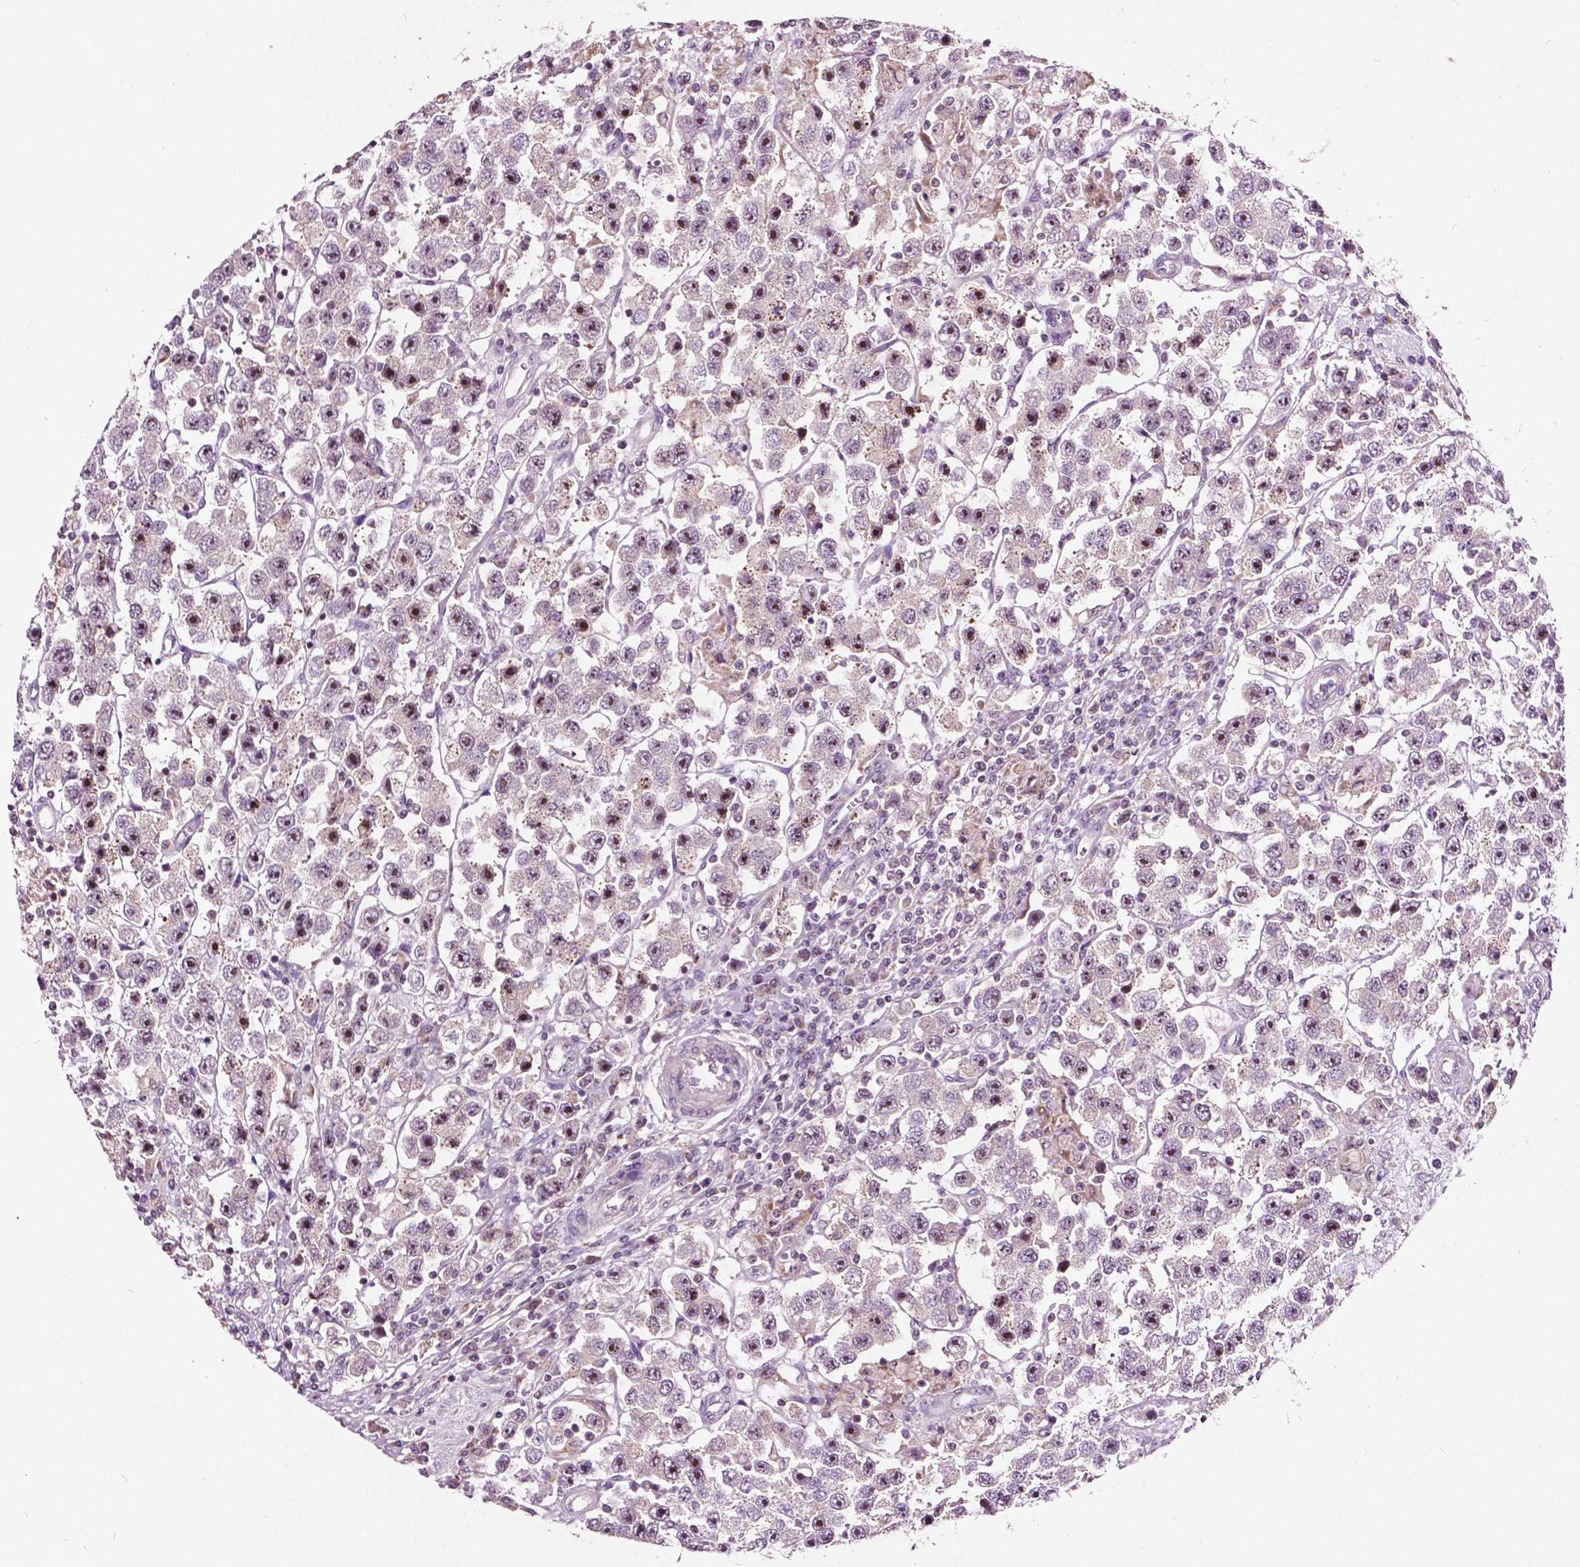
{"staining": {"intensity": "weak", "quantity": "25%-75%", "location": "cytoplasmic/membranous,nuclear"}, "tissue": "testis cancer", "cell_type": "Tumor cells", "image_type": "cancer", "snomed": [{"axis": "morphology", "description": "Seminoma, NOS"}, {"axis": "topography", "description": "Testis"}], "caption": "A brown stain shows weak cytoplasmic/membranous and nuclear staining of a protein in human testis seminoma tumor cells.", "gene": "ODF3L2", "patient": {"sex": "male", "age": 45}}